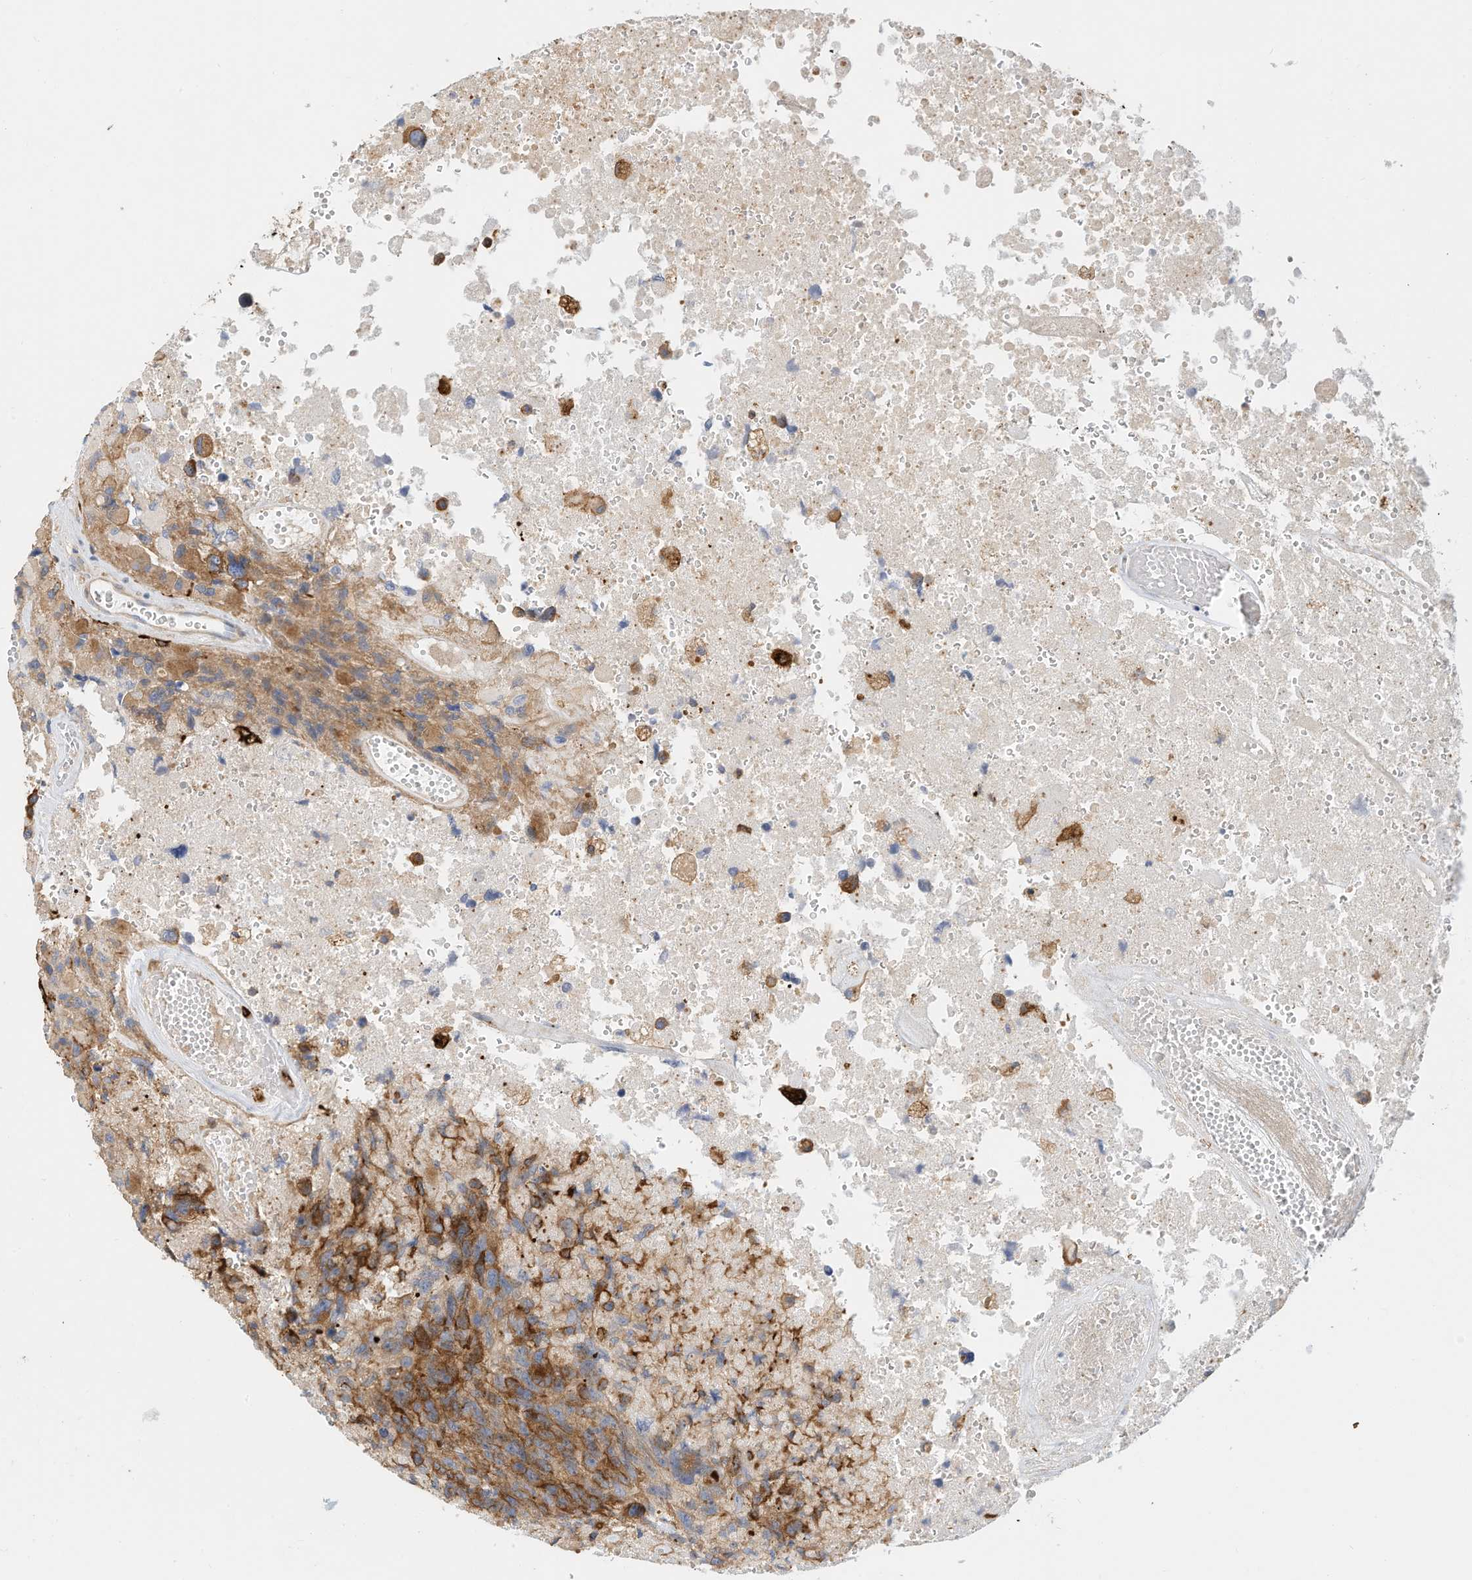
{"staining": {"intensity": "moderate", "quantity": "25%-75%", "location": "cytoplasmic/membranous"}, "tissue": "glioma", "cell_type": "Tumor cells", "image_type": "cancer", "snomed": [{"axis": "morphology", "description": "Glioma, malignant, High grade"}, {"axis": "topography", "description": "Brain"}], "caption": "A histopathology image showing moderate cytoplasmic/membranous positivity in about 25%-75% of tumor cells in malignant high-grade glioma, as visualized by brown immunohistochemical staining.", "gene": "MICAL1", "patient": {"sex": "male", "age": 69}}